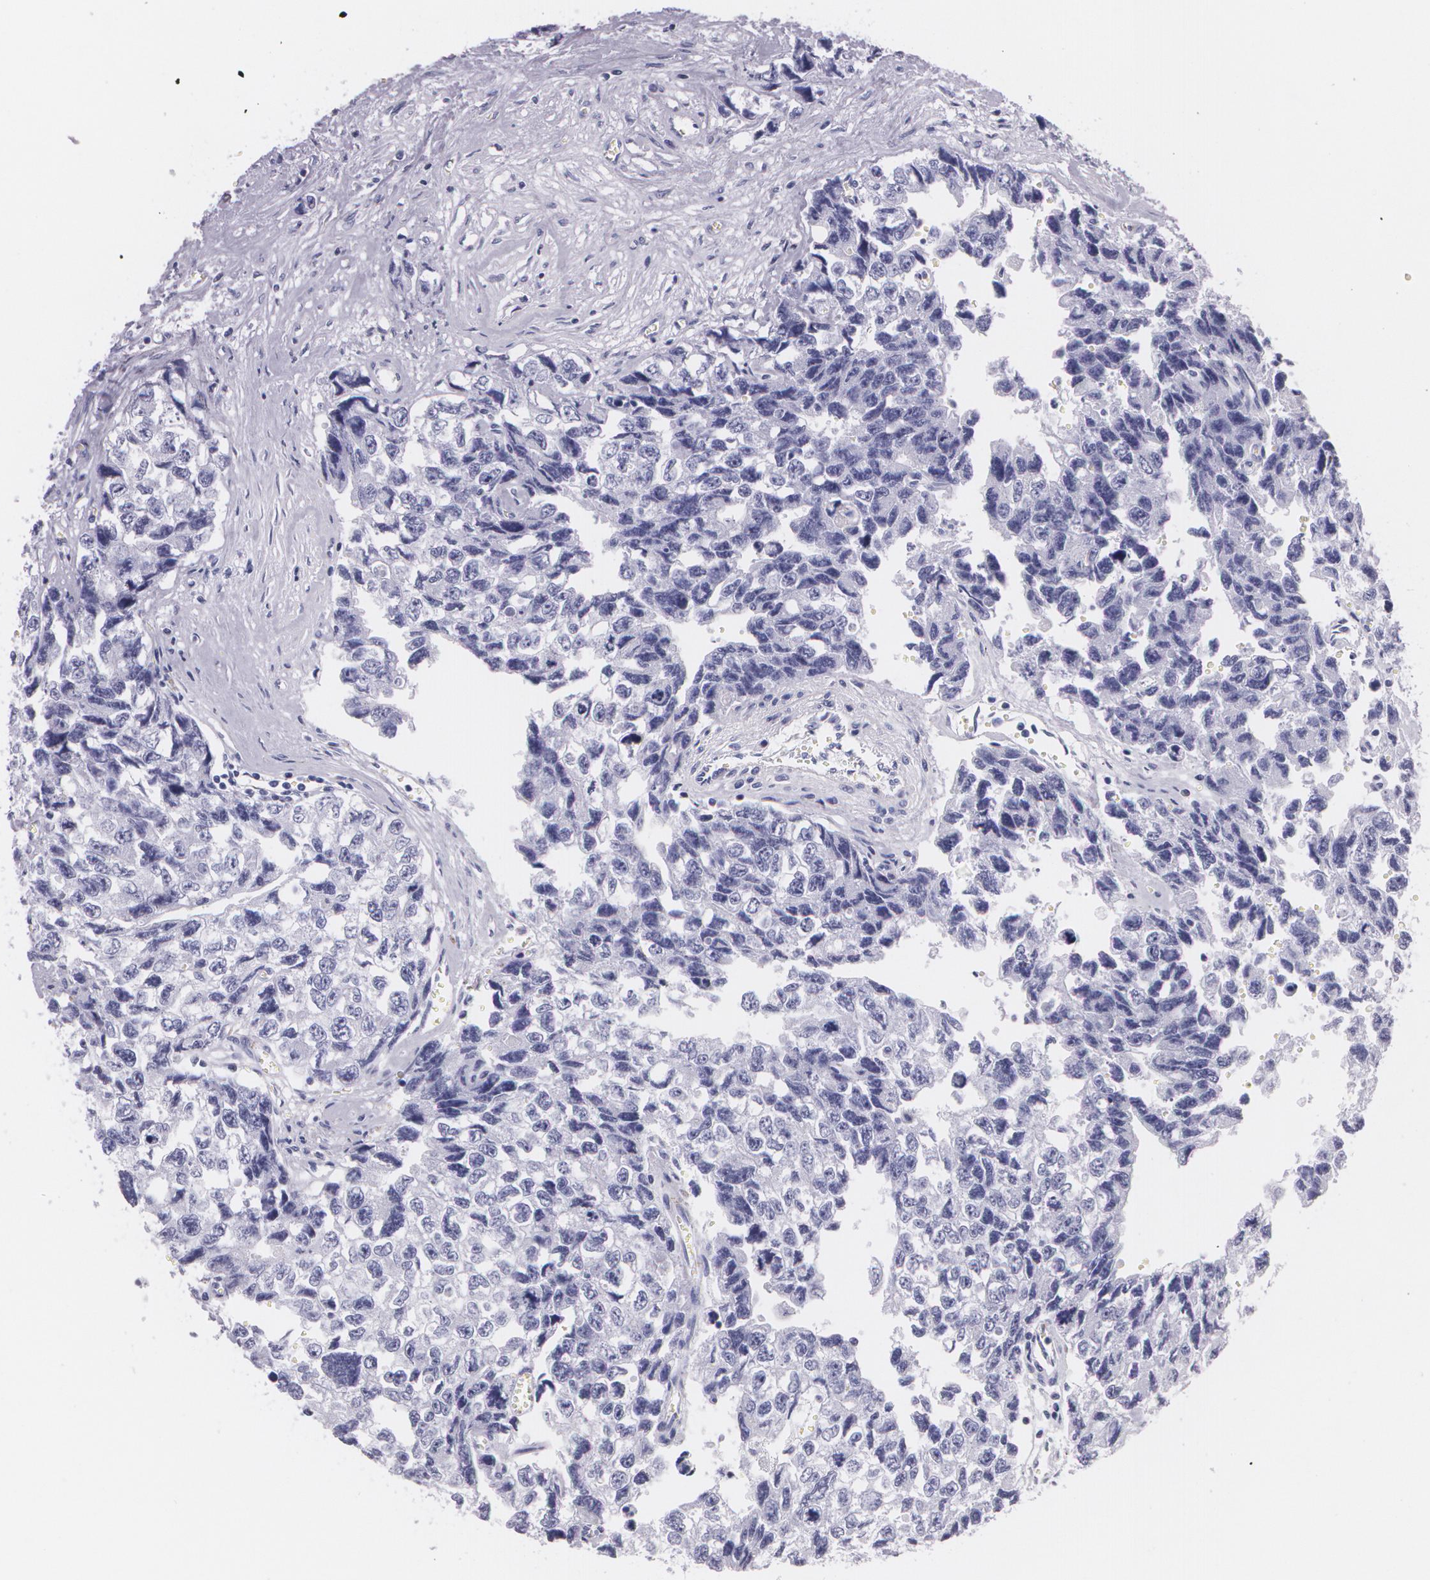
{"staining": {"intensity": "negative", "quantity": "none", "location": "none"}, "tissue": "testis cancer", "cell_type": "Tumor cells", "image_type": "cancer", "snomed": [{"axis": "morphology", "description": "Carcinoma, Embryonal, NOS"}, {"axis": "topography", "description": "Testis"}], "caption": "A high-resolution image shows immunohistochemistry (IHC) staining of embryonal carcinoma (testis), which displays no significant staining in tumor cells.", "gene": "DLG4", "patient": {"sex": "male", "age": 31}}